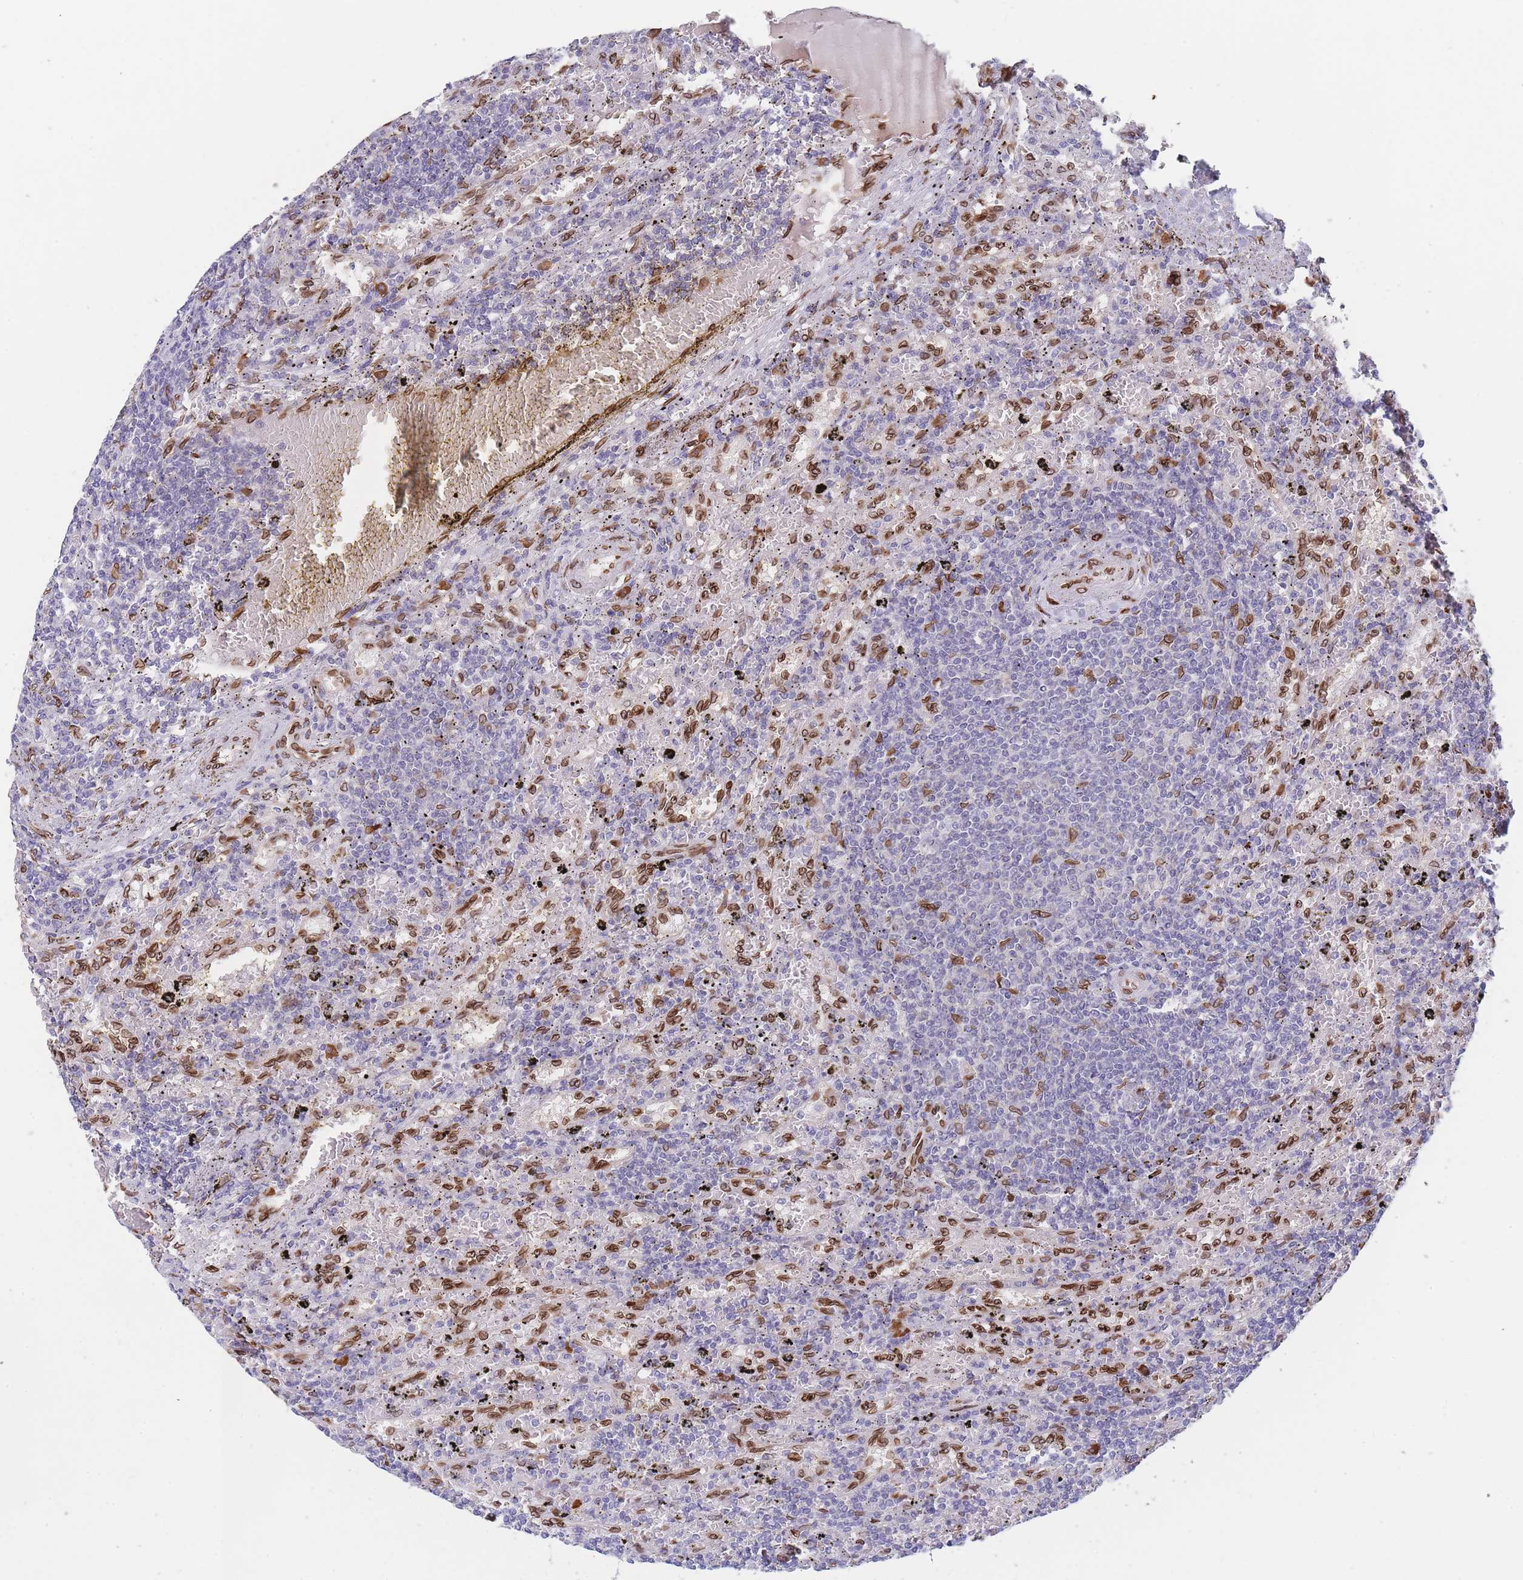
{"staining": {"intensity": "negative", "quantity": "none", "location": "none"}, "tissue": "lymphoma", "cell_type": "Tumor cells", "image_type": "cancer", "snomed": [{"axis": "morphology", "description": "Malignant lymphoma, non-Hodgkin's type, Low grade"}, {"axis": "topography", "description": "Spleen"}], "caption": "An image of low-grade malignant lymphoma, non-Hodgkin's type stained for a protein exhibits no brown staining in tumor cells.", "gene": "ZBTB1", "patient": {"sex": "male", "age": 76}}